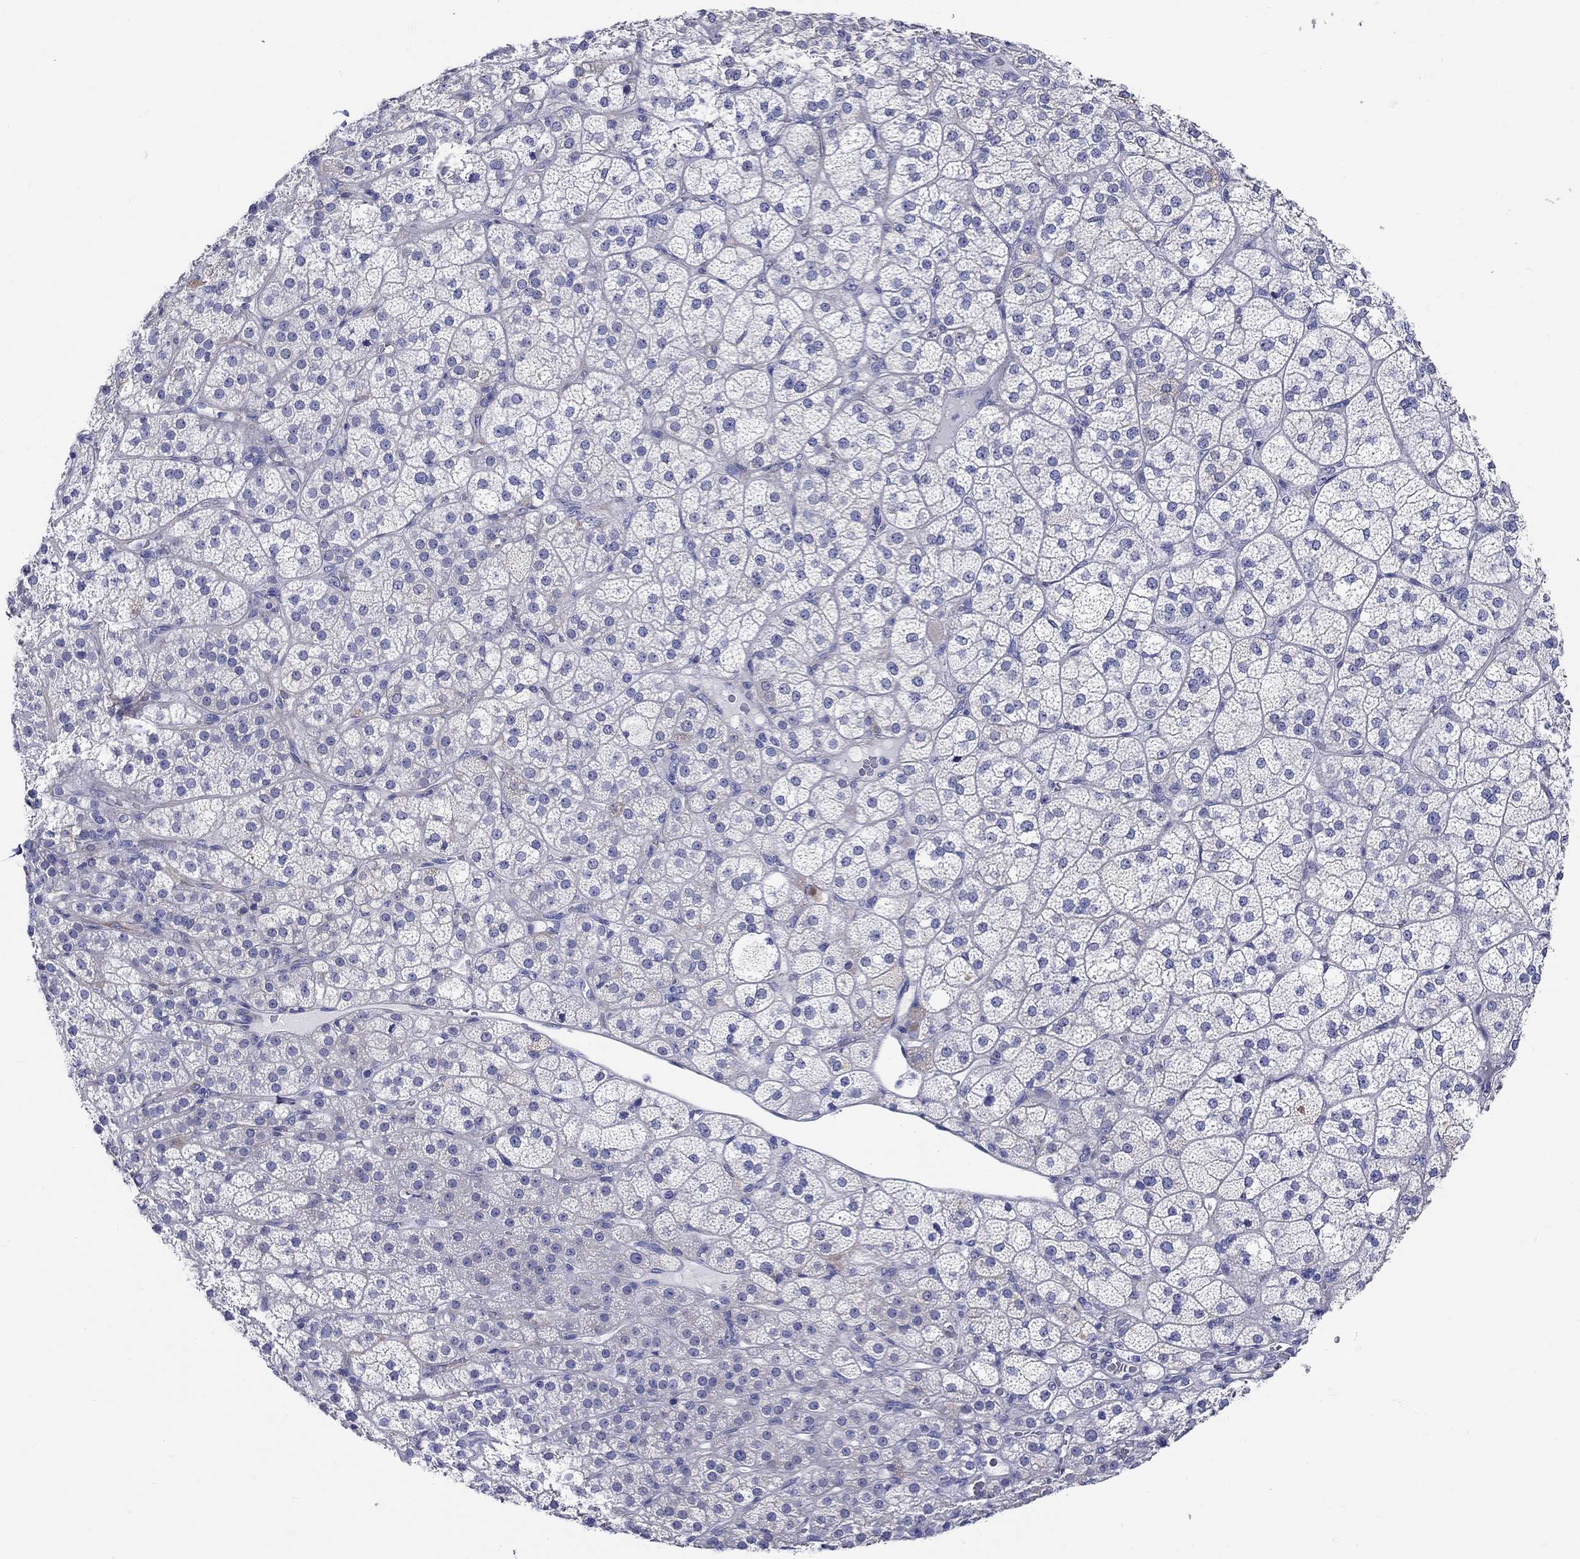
{"staining": {"intensity": "negative", "quantity": "none", "location": "none"}, "tissue": "adrenal gland", "cell_type": "Glandular cells", "image_type": "normal", "snomed": [{"axis": "morphology", "description": "Normal tissue, NOS"}, {"axis": "topography", "description": "Adrenal gland"}], "caption": "DAB immunohistochemical staining of unremarkable human adrenal gland displays no significant expression in glandular cells. (Stains: DAB (3,3'-diaminobenzidine) IHC with hematoxylin counter stain, Microscopy: brightfield microscopy at high magnification).", "gene": "CRYGS", "patient": {"sex": "female", "age": 60}}